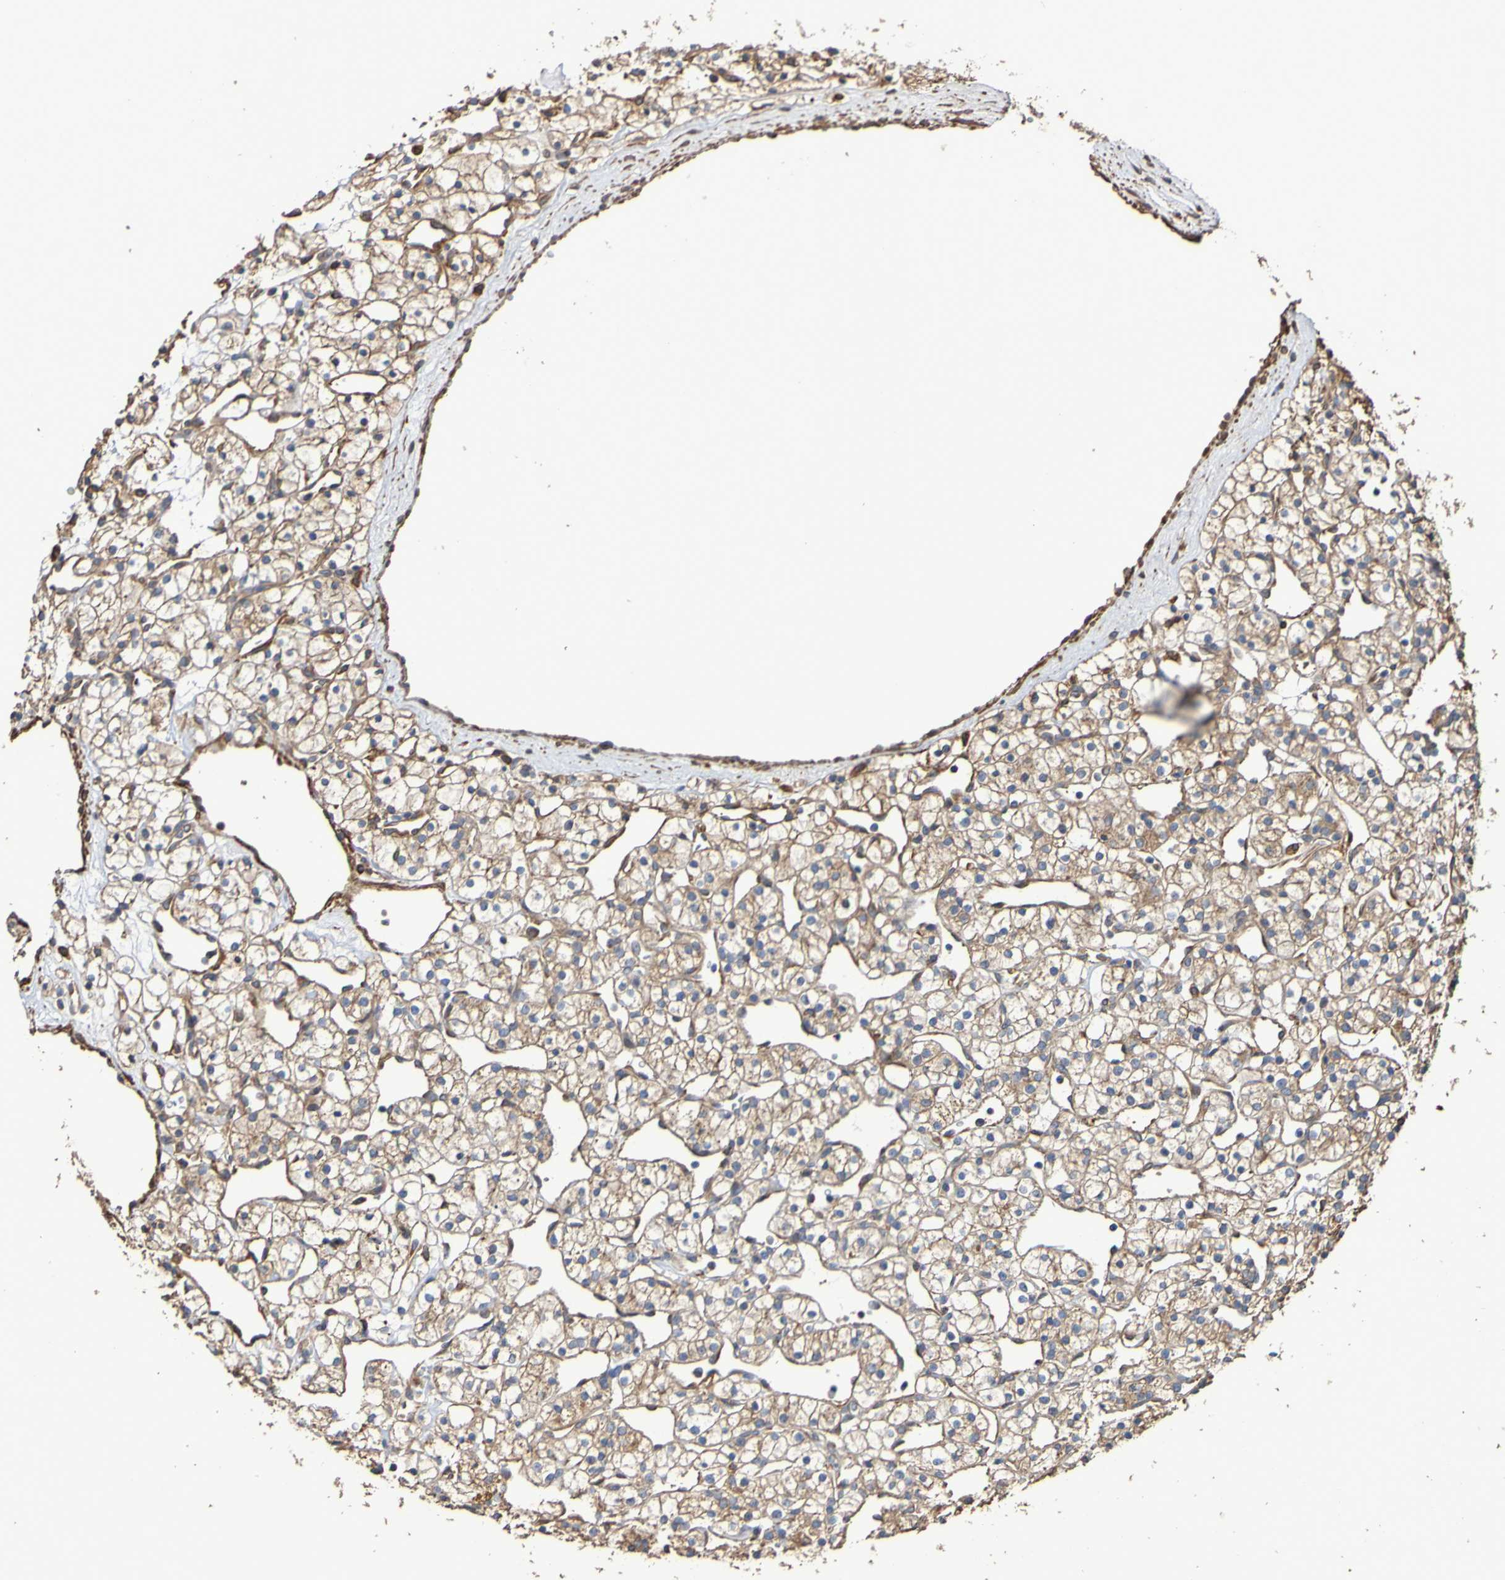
{"staining": {"intensity": "weak", "quantity": ">75%", "location": "cytoplasmic/membranous"}, "tissue": "renal cancer", "cell_type": "Tumor cells", "image_type": "cancer", "snomed": [{"axis": "morphology", "description": "Adenocarcinoma, NOS"}, {"axis": "topography", "description": "Kidney"}], "caption": "Immunohistochemical staining of human adenocarcinoma (renal) exhibits weak cytoplasmic/membranous protein staining in approximately >75% of tumor cells. (IHC, brightfield microscopy, high magnification).", "gene": "RAB11A", "patient": {"sex": "female", "age": 60}}